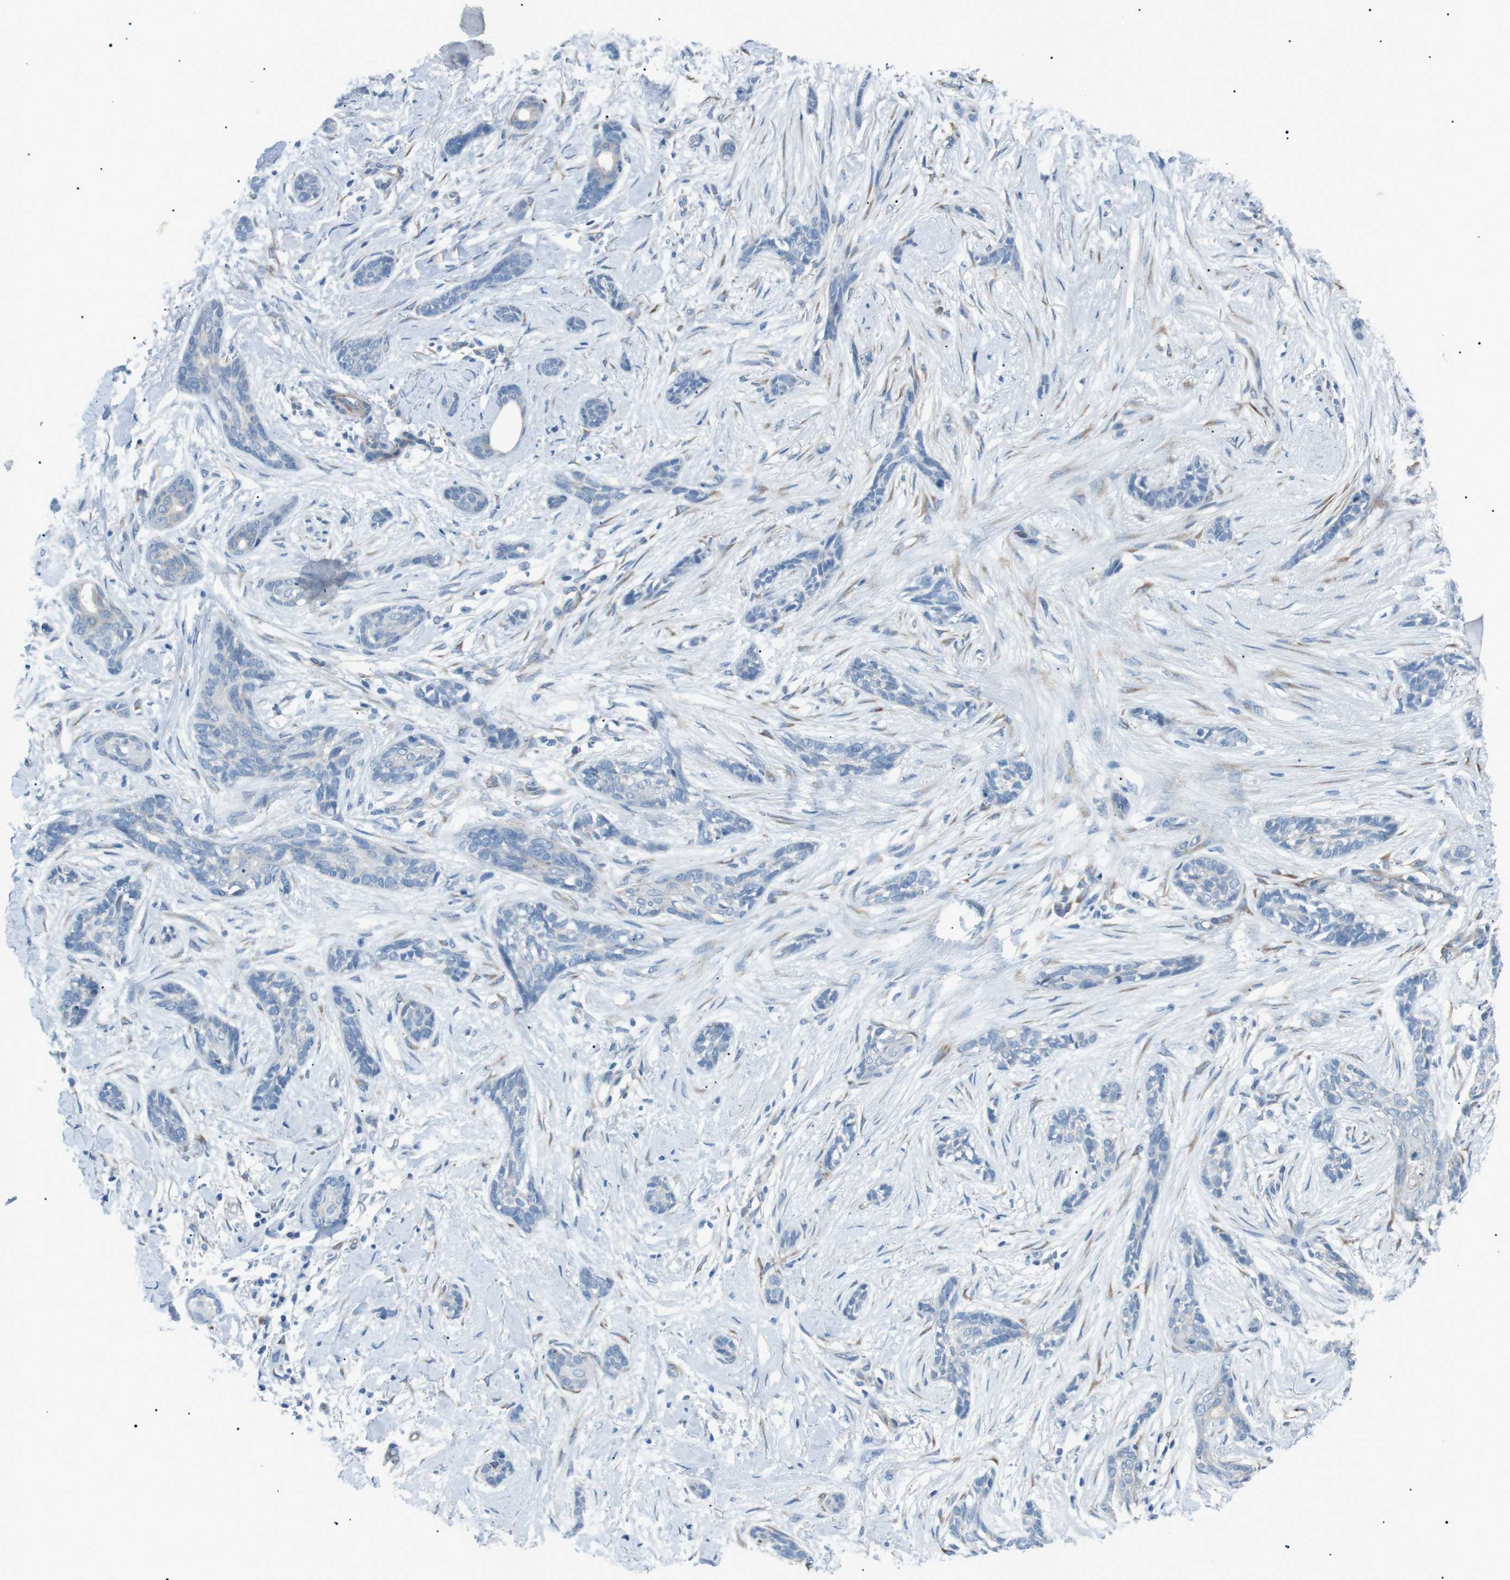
{"staining": {"intensity": "negative", "quantity": "none", "location": "none"}, "tissue": "skin cancer", "cell_type": "Tumor cells", "image_type": "cancer", "snomed": [{"axis": "morphology", "description": "Basal cell carcinoma"}, {"axis": "morphology", "description": "Adnexal tumor, benign"}, {"axis": "topography", "description": "Skin"}], "caption": "High power microscopy micrograph of an IHC micrograph of benign adnexal tumor (skin), revealing no significant positivity in tumor cells. (Stains: DAB immunohistochemistry with hematoxylin counter stain, Microscopy: brightfield microscopy at high magnification).", "gene": "MTARC2", "patient": {"sex": "female", "age": 42}}